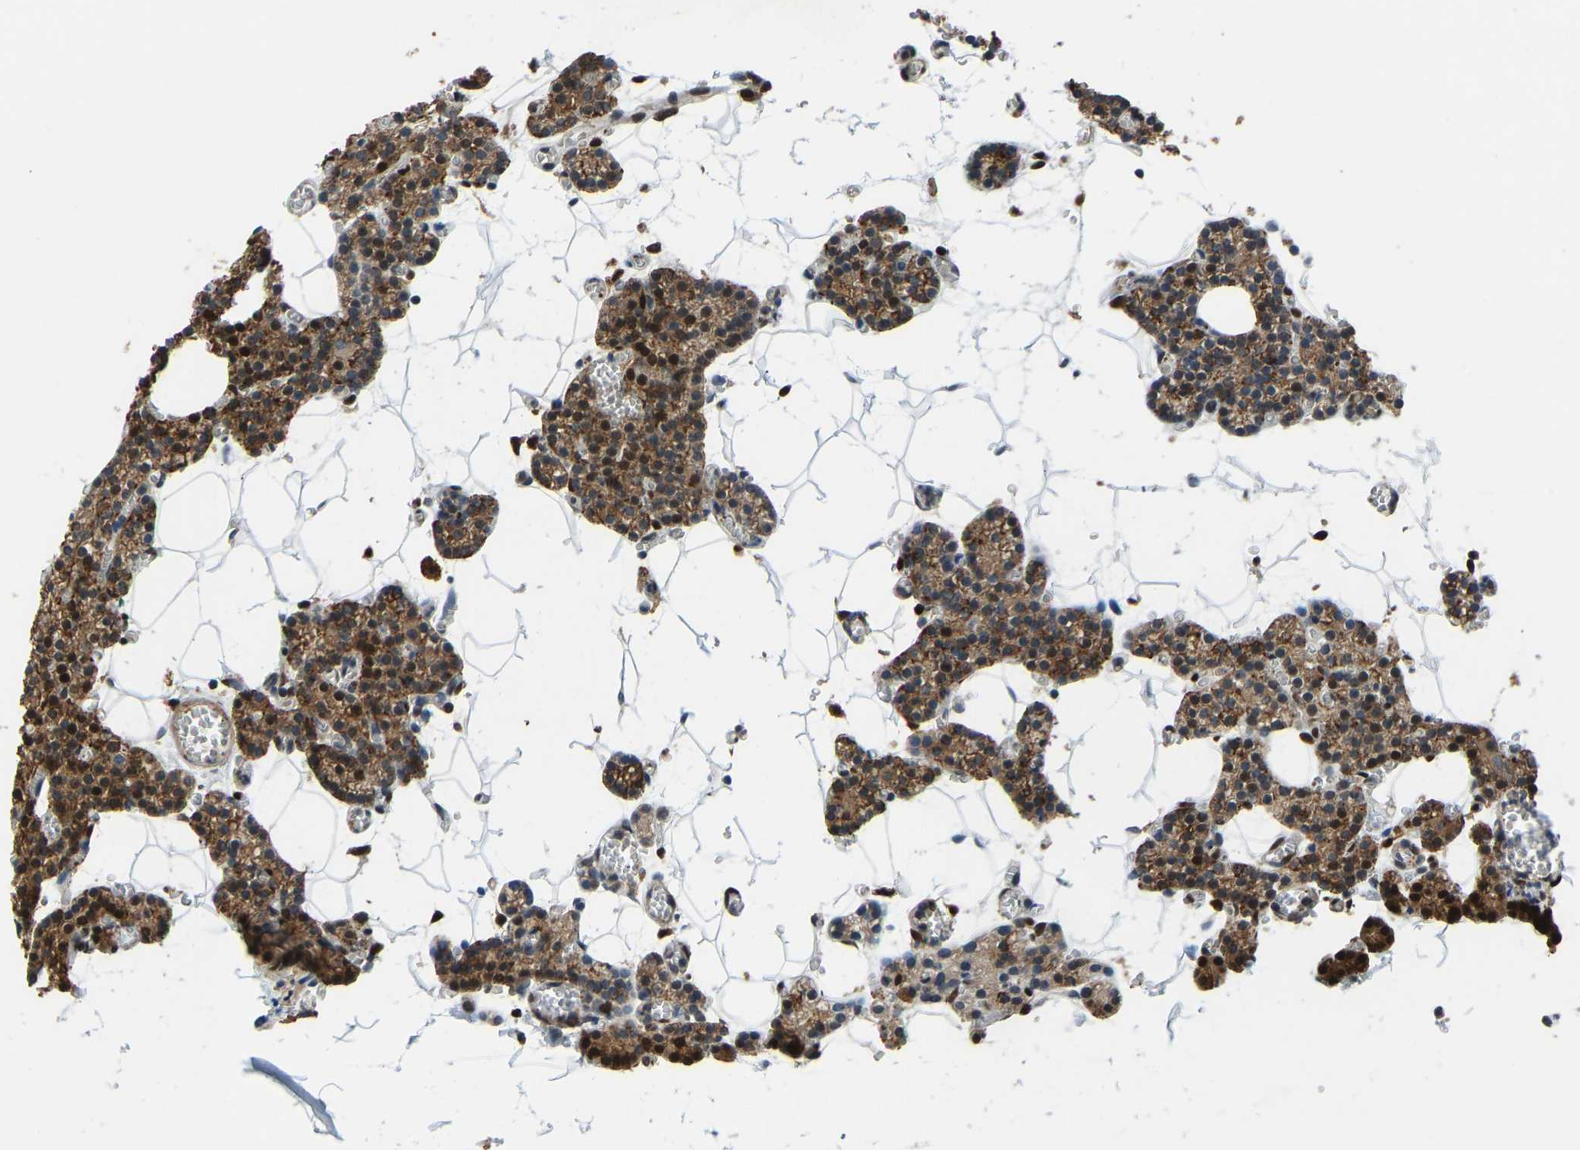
{"staining": {"intensity": "strong", "quantity": ">75%", "location": "cytoplasmic/membranous,nuclear"}, "tissue": "parathyroid gland", "cell_type": "Glandular cells", "image_type": "normal", "snomed": [{"axis": "morphology", "description": "Normal tissue, NOS"}, {"axis": "morphology", "description": "Adenoma, NOS"}, {"axis": "topography", "description": "Parathyroid gland"}], "caption": "This photomicrograph reveals benign parathyroid gland stained with immunohistochemistry (IHC) to label a protein in brown. The cytoplasmic/membranous,nuclear of glandular cells show strong positivity for the protein. Nuclei are counter-stained blue.", "gene": "FOS", "patient": {"sex": "female", "age": 58}}